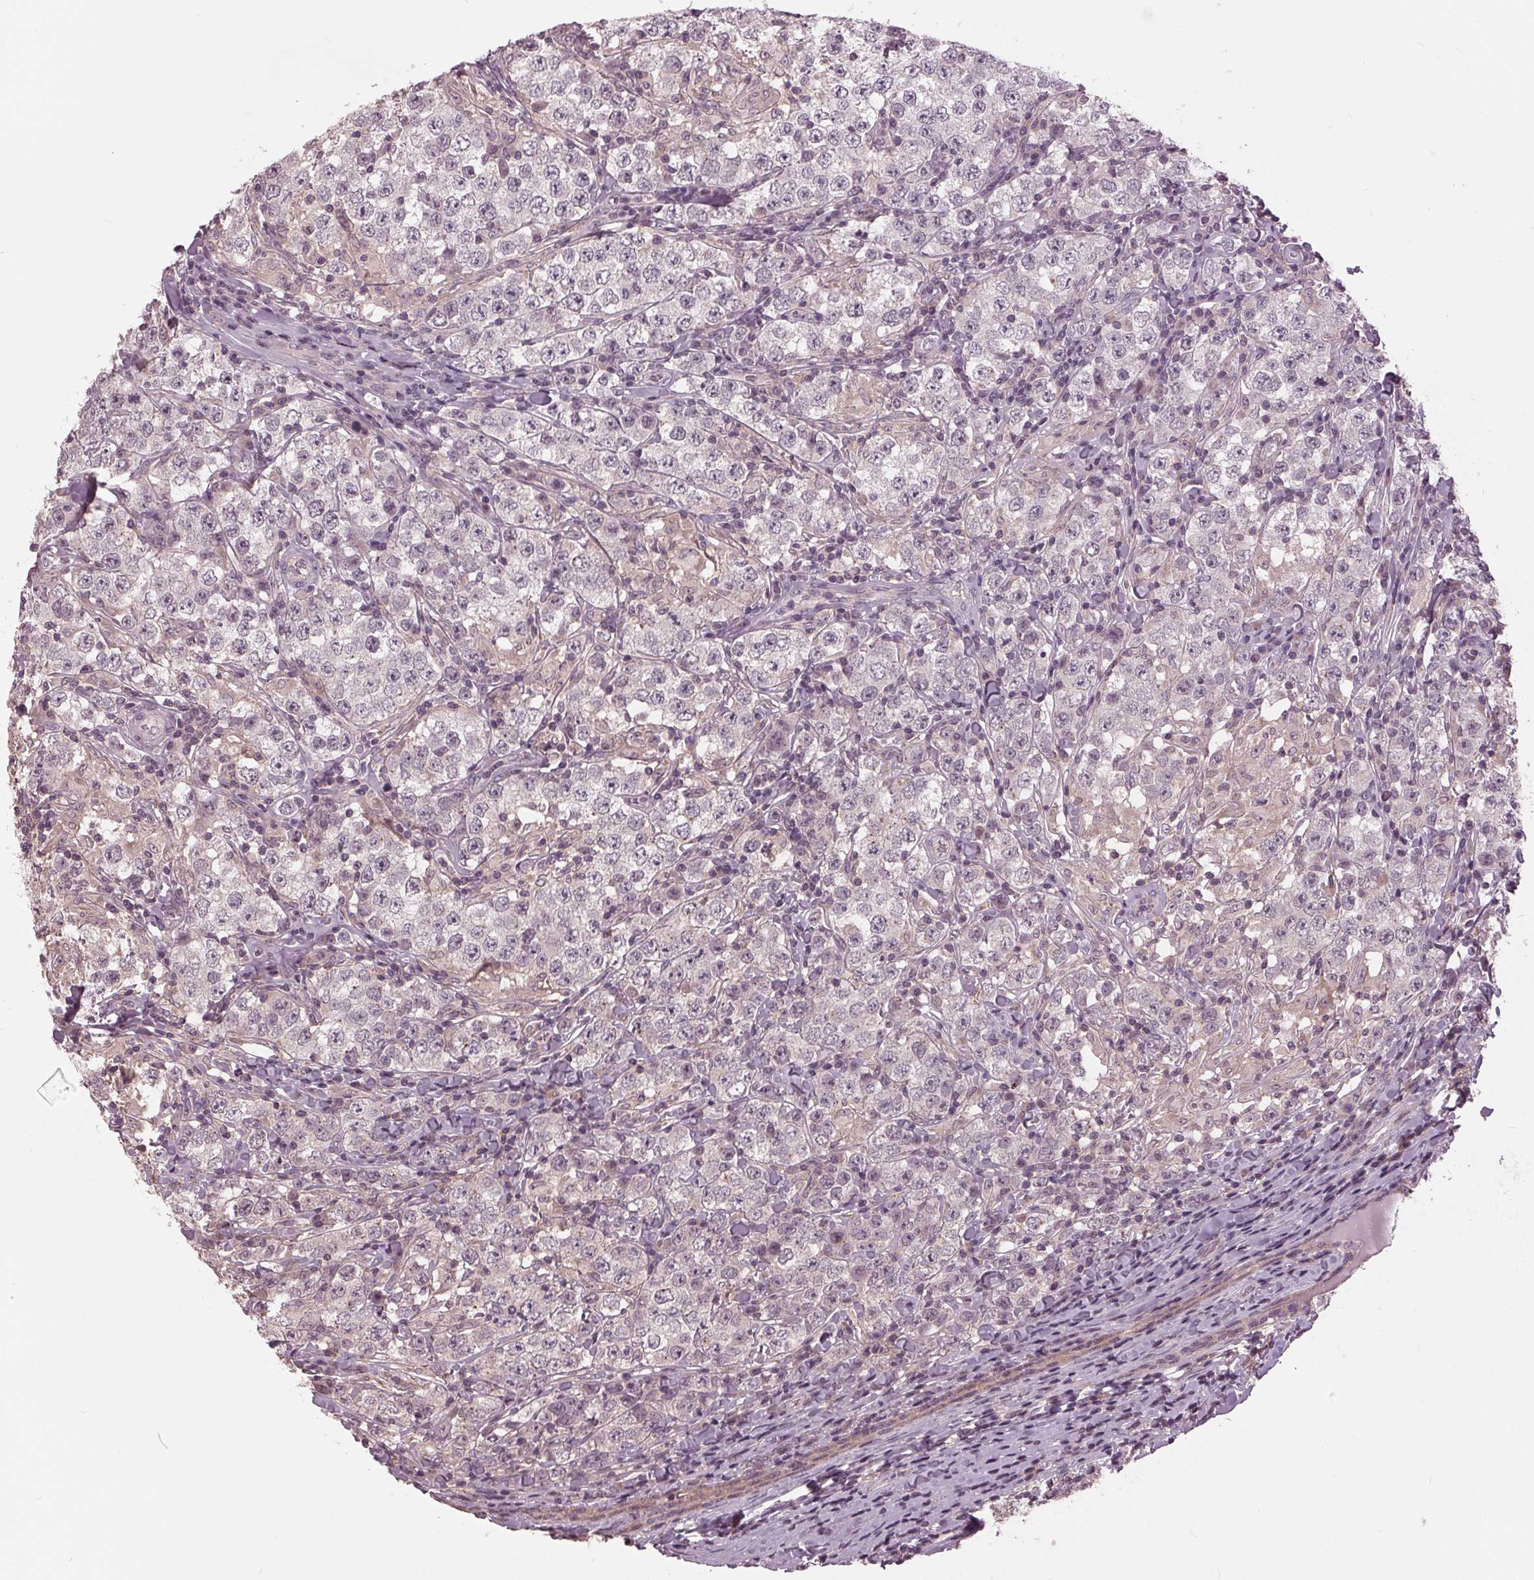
{"staining": {"intensity": "negative", "quantity": "none", "location": "none"}, "tissue": "testis cancer", "cell_type": "Tumor cells", "image_type": "cancer", "snomed": [{"axis": "morphology", "description": "Seminoma, NOS"}, {"axis": "morphology", "description": "Carcinoma, Embryonal, NOS"}, {"axis": "topography", "description": "Testis"}], "caption": "A high-resolution photomicrograph shows immunohistochemistry (IHC) staining of embryonal carcinoma (testis), which demonstrates no significant staining in tumor cells.", "gene": "SIGLEC6", "patient": {"sex": "male", "age": 41}}